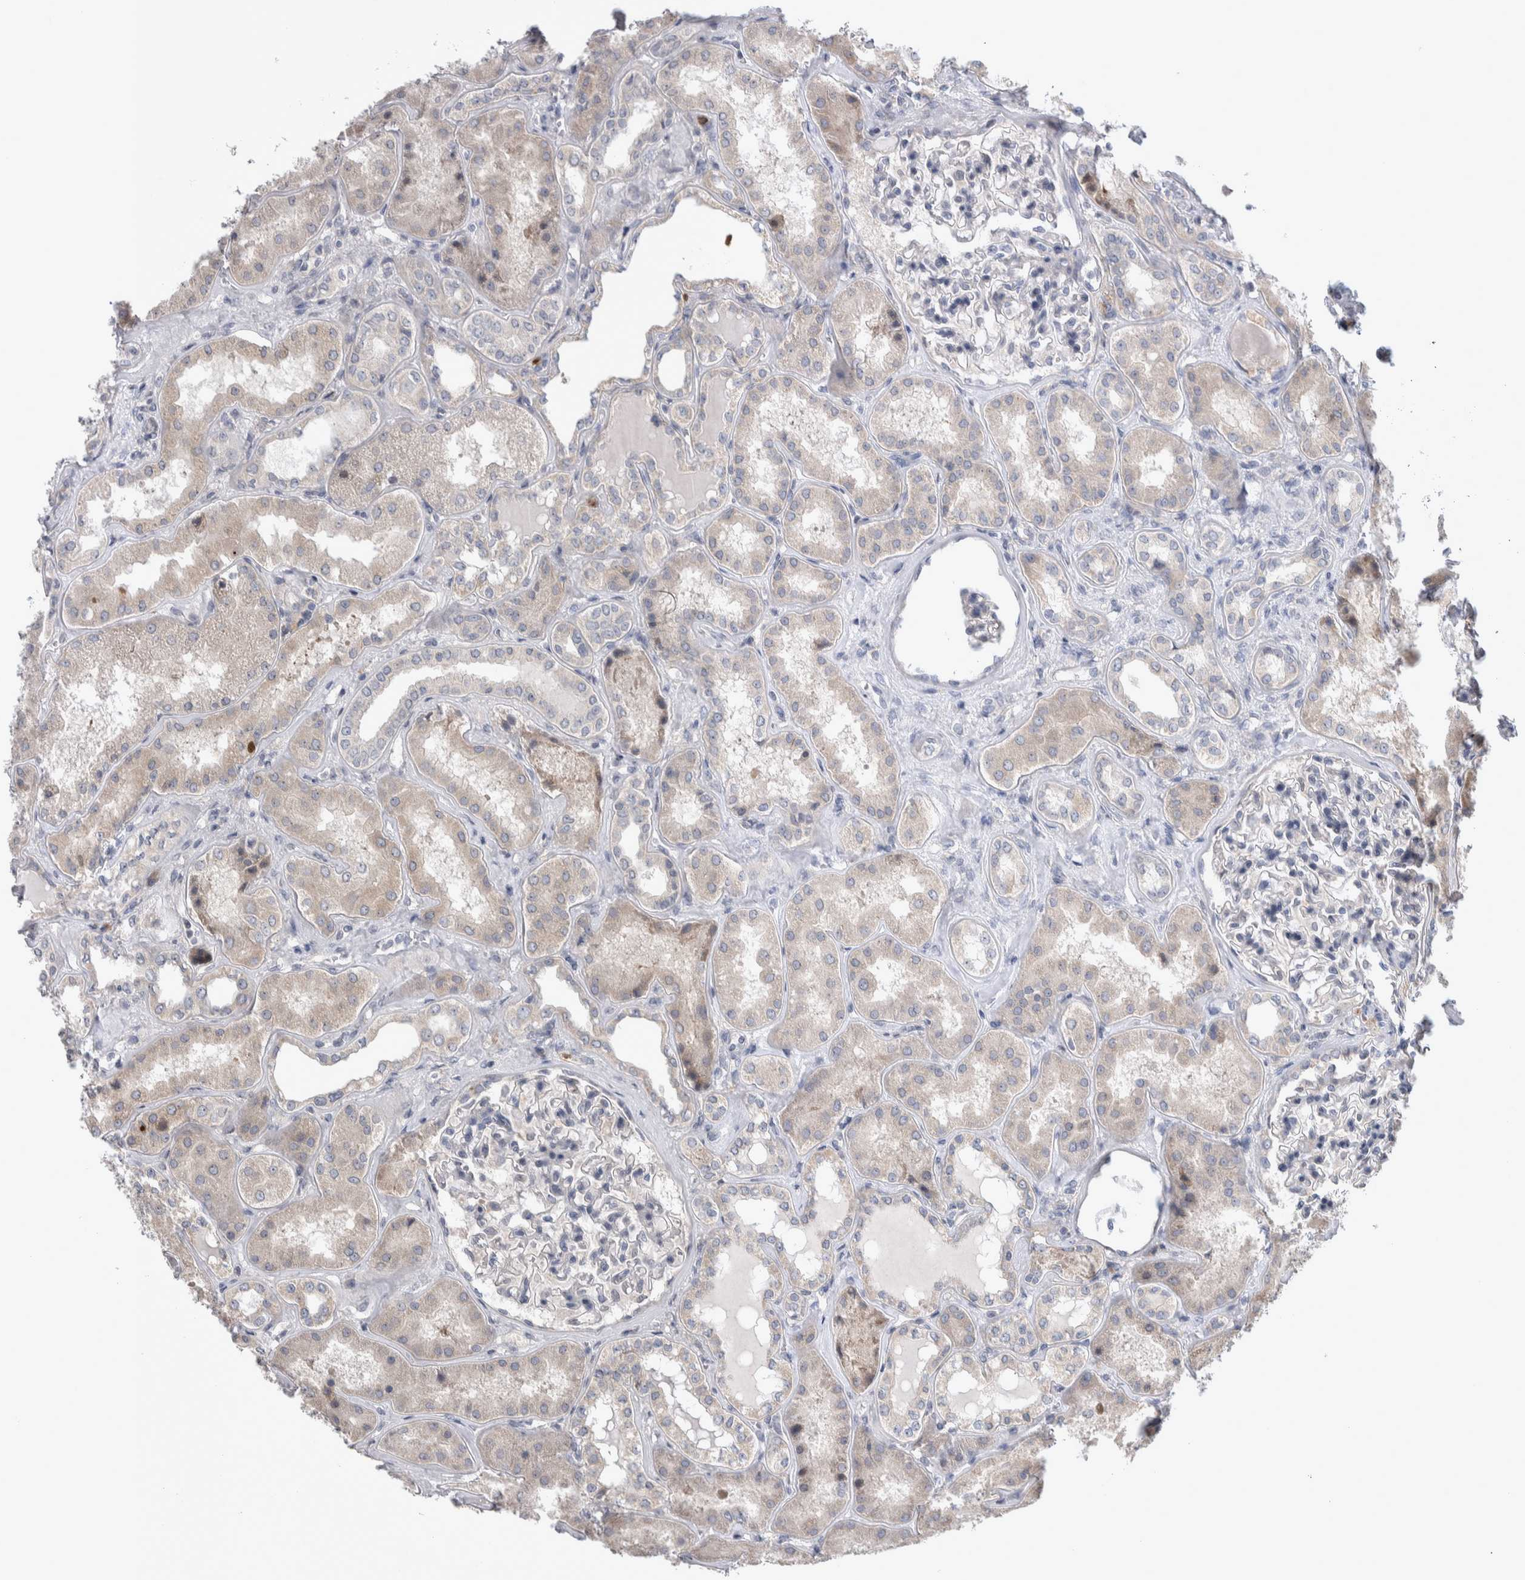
{"staining": {"intensity": "negative", "quantity": "none", "location": "none"}, "tissue": "kidney", "cell_type": "Cells in glomeruli", "image_type": "normal", "snomed": [{"axis": "morphology", "description": "Normal tissue, NOS"}, {"axis": "topography", "description": "Kidney"}], "caption": "DAB (3,3'-diaminobenzidine) immunohistochemical staining of normal human kidney exhibits no significant positivity in cells in glomeruli.", "gene": "IBTK", "patient": {"sex": "female", "age": 56}}